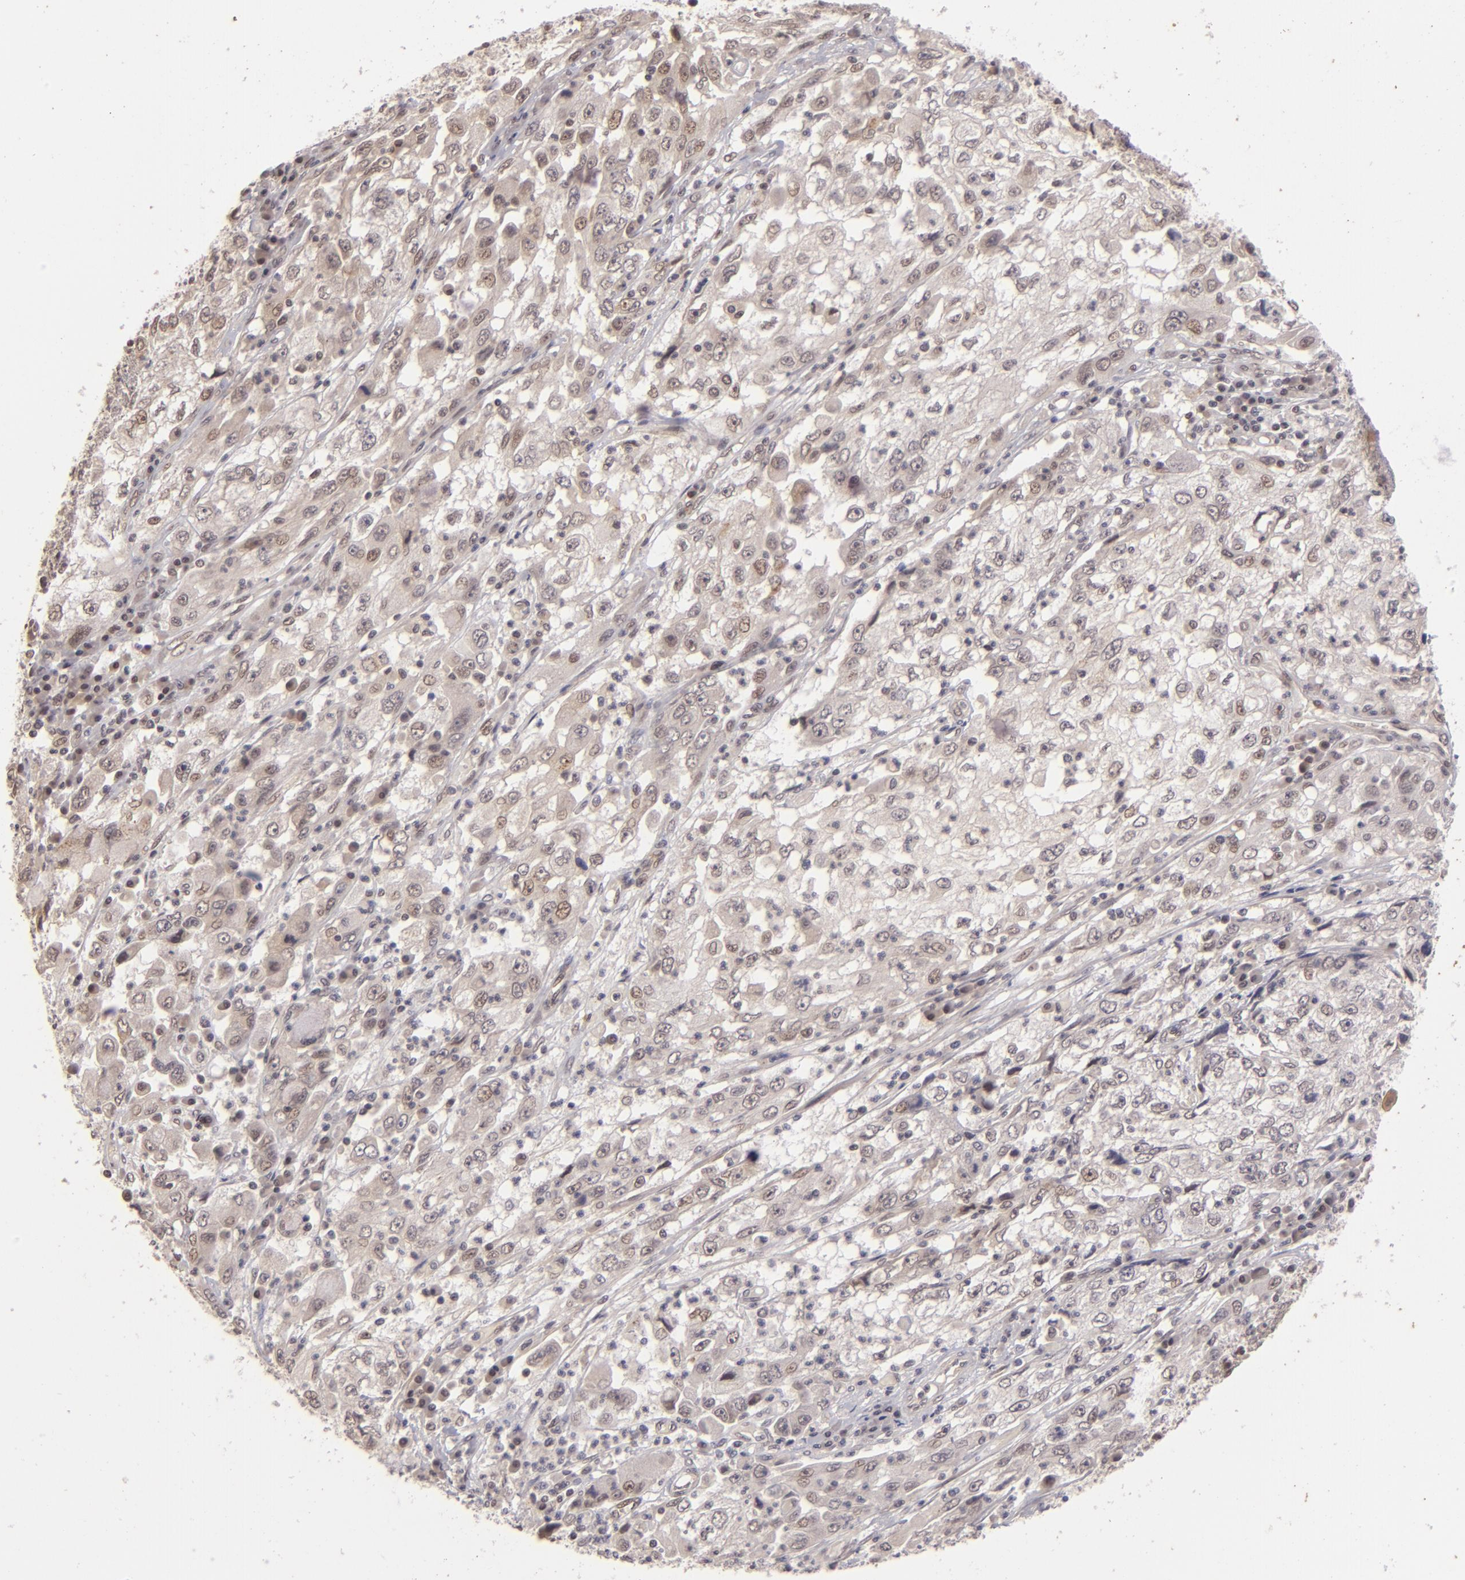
{"staining": {"intensity": "weak", "quantity": "<25%", "location": "cytoplasmic/membranous"}, "tissue": "cervical cancer", "cell_type": "Tumor cells", "image_type": "cancer", "snomed": [{"axis": "morphology", "description": "Squamous cell carcinoma, NOS"}, {"axis": "topography", "description": "Cervix"}], "caption": "High power microscopy image of an immunohistochemistry micrograph of cervical cancer (squamous cell carcinoma), revealing no significant positivity in tumor cells. The staining is performed using DAB (3,3'-diaminobenzidine) brown chromogen with nuclei counter-stained in using hematoxylin.", "gene": "DFFA", "patient": {"sex": "female", "age": 36}}